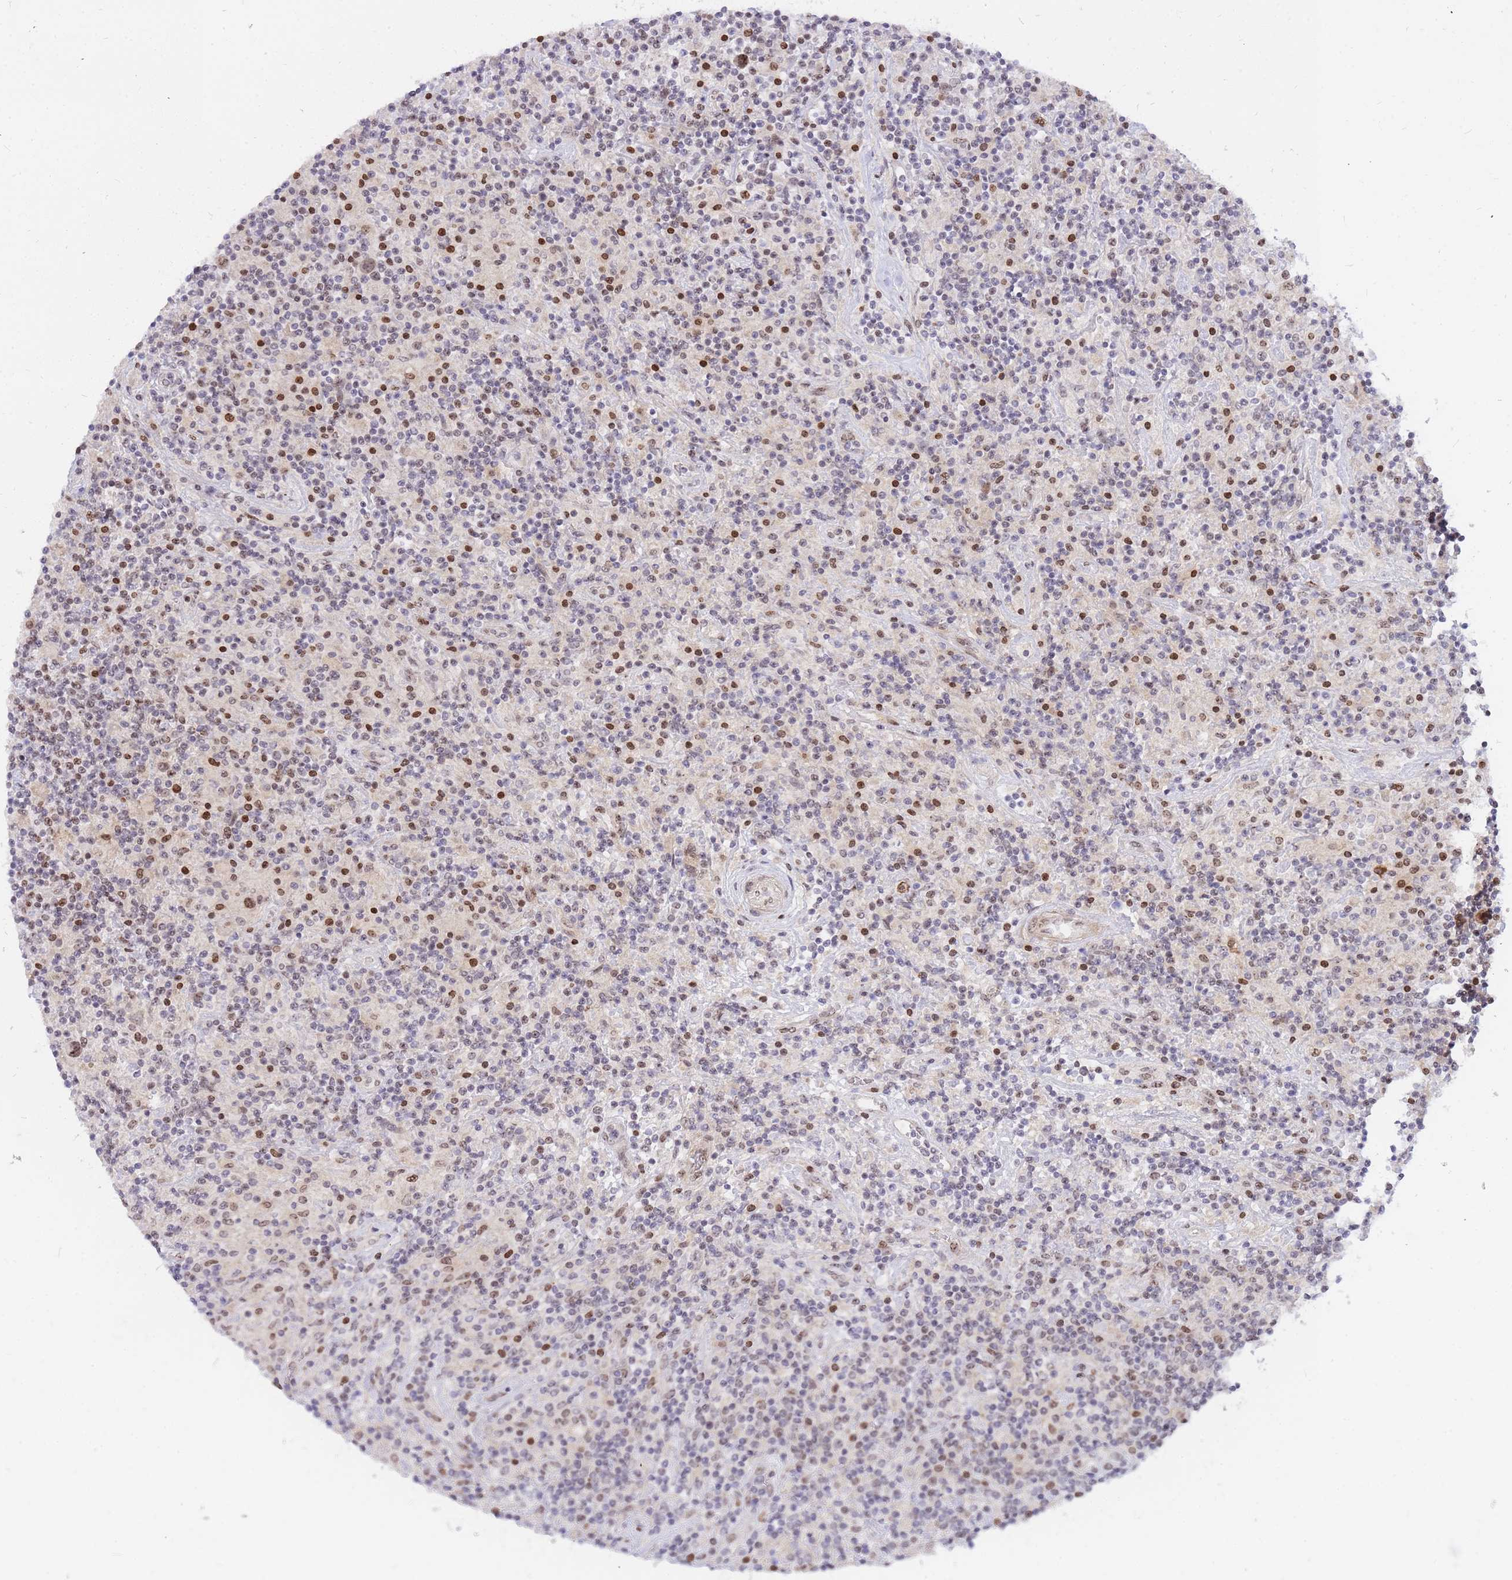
{"staining": {"intensity": "moderate", "quantity": ">75%", "location": "nuclear"}, "tissue": "lymphoma", "cell_type": "Tumor cells", "image_type": "cancer", "snomed": [{"axis": "morphology", "description": "Hodgkin's disease, NOS"}, {"axis": "topography", "description": "Lymph node"}], "caption": "This is a photomicrograph of immunohistochemistry (IHC) staining of lymphoma, which shows moderate expression in the nuclear of tumor cells.", "gene": "TLE2", "patient": {"sex": "male", "age": 70}}